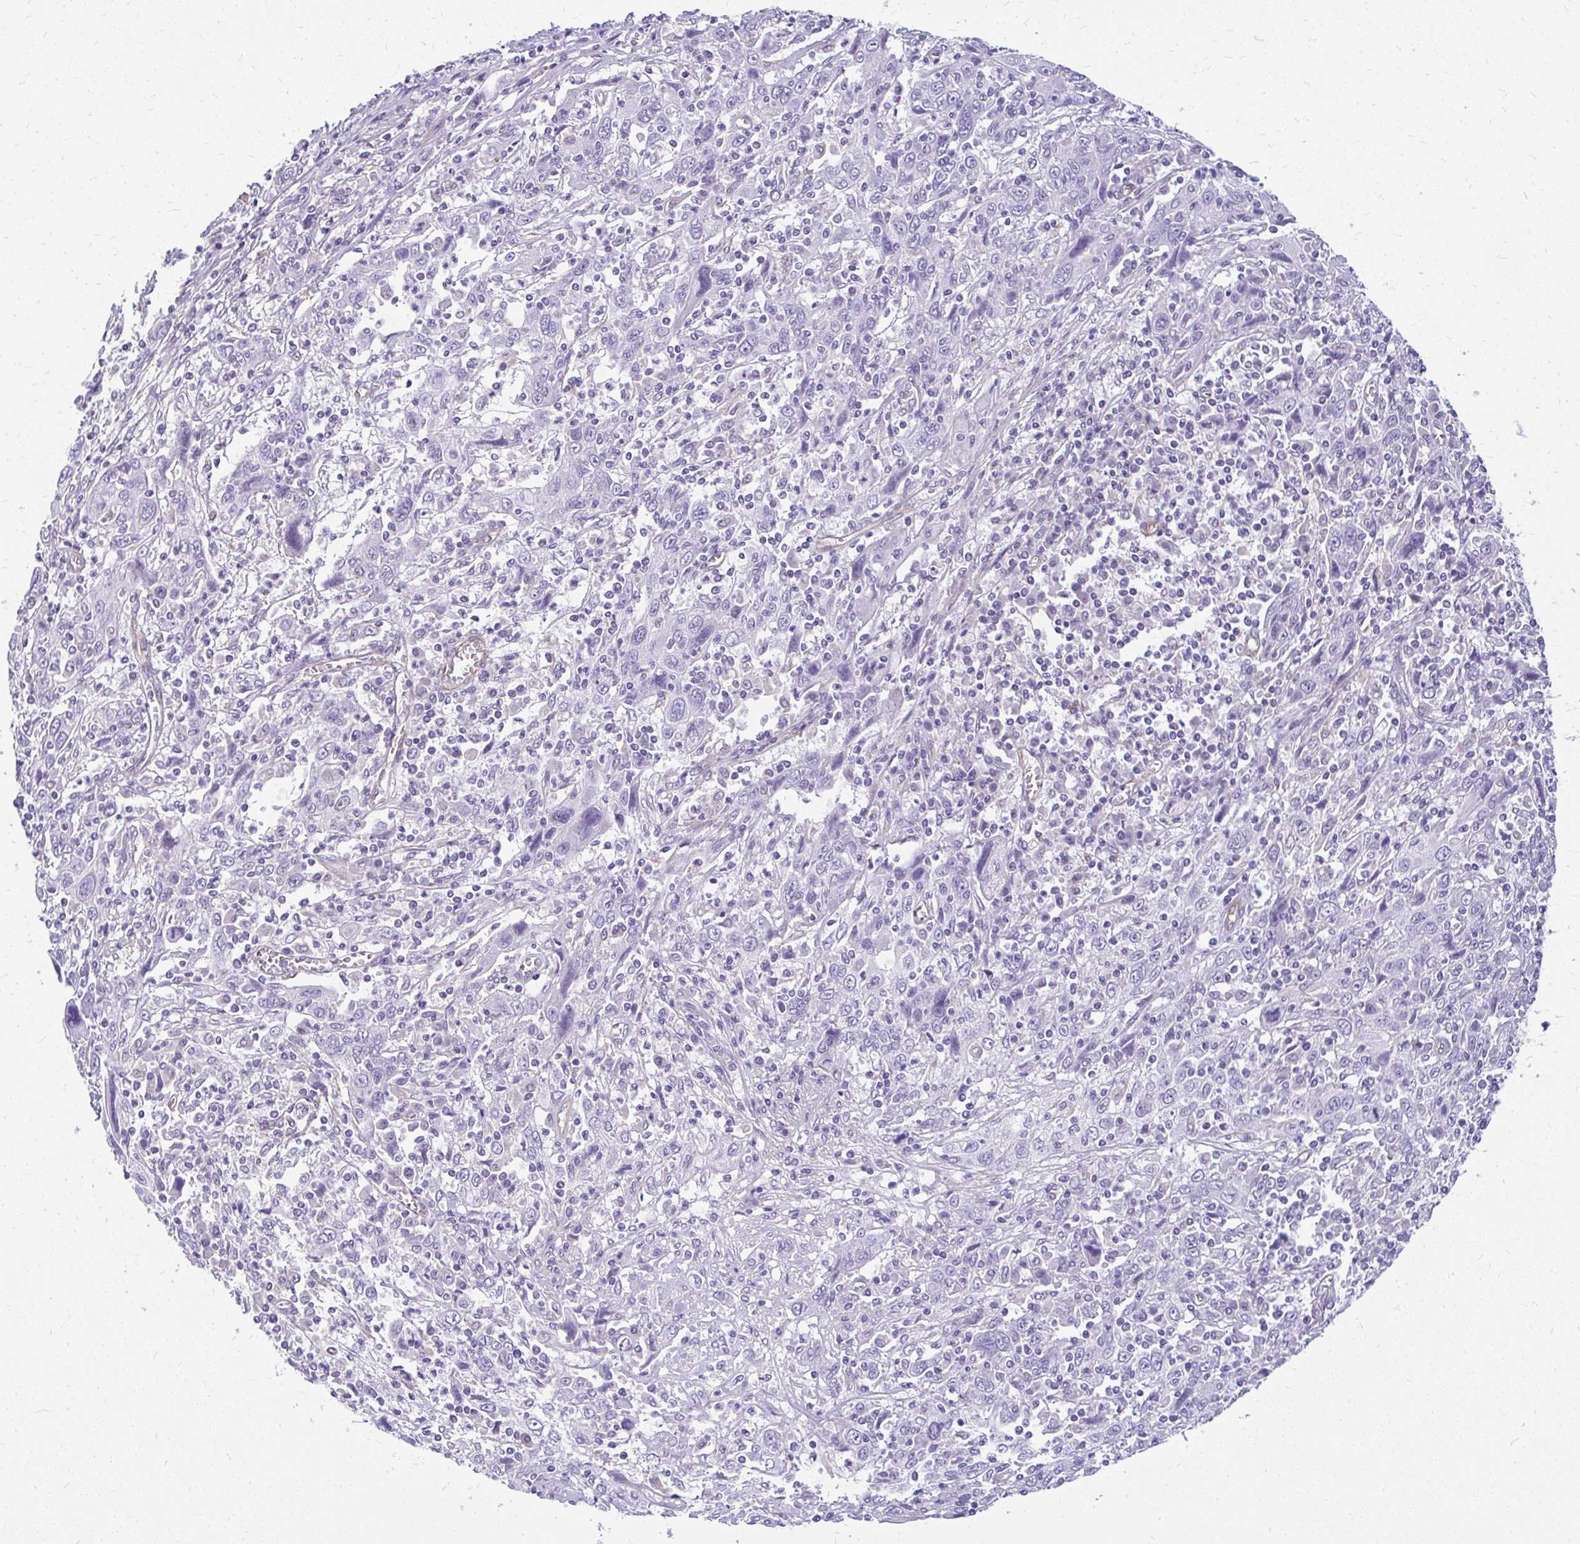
{"staining": {"intensity": "negative", "quantity": "none", "location": "none"}, "tissue": "cervical cancer", "cell_type": "Tumor cells", "image_type": "cancer", "snomed": [{"axis": "morphology", "description": "Squamous cell carcinoma, NOS"}, {"axis": "topography", "description": "Cervix"}], "caption": "This is a photomicrograph of immunohistochemistry (IHC) staining of squamous cell carcinoma (cervical), which shows no expression in tumor cells.", "gene": "FAM83C", "patient": {"sex": "female", "age": 46}}